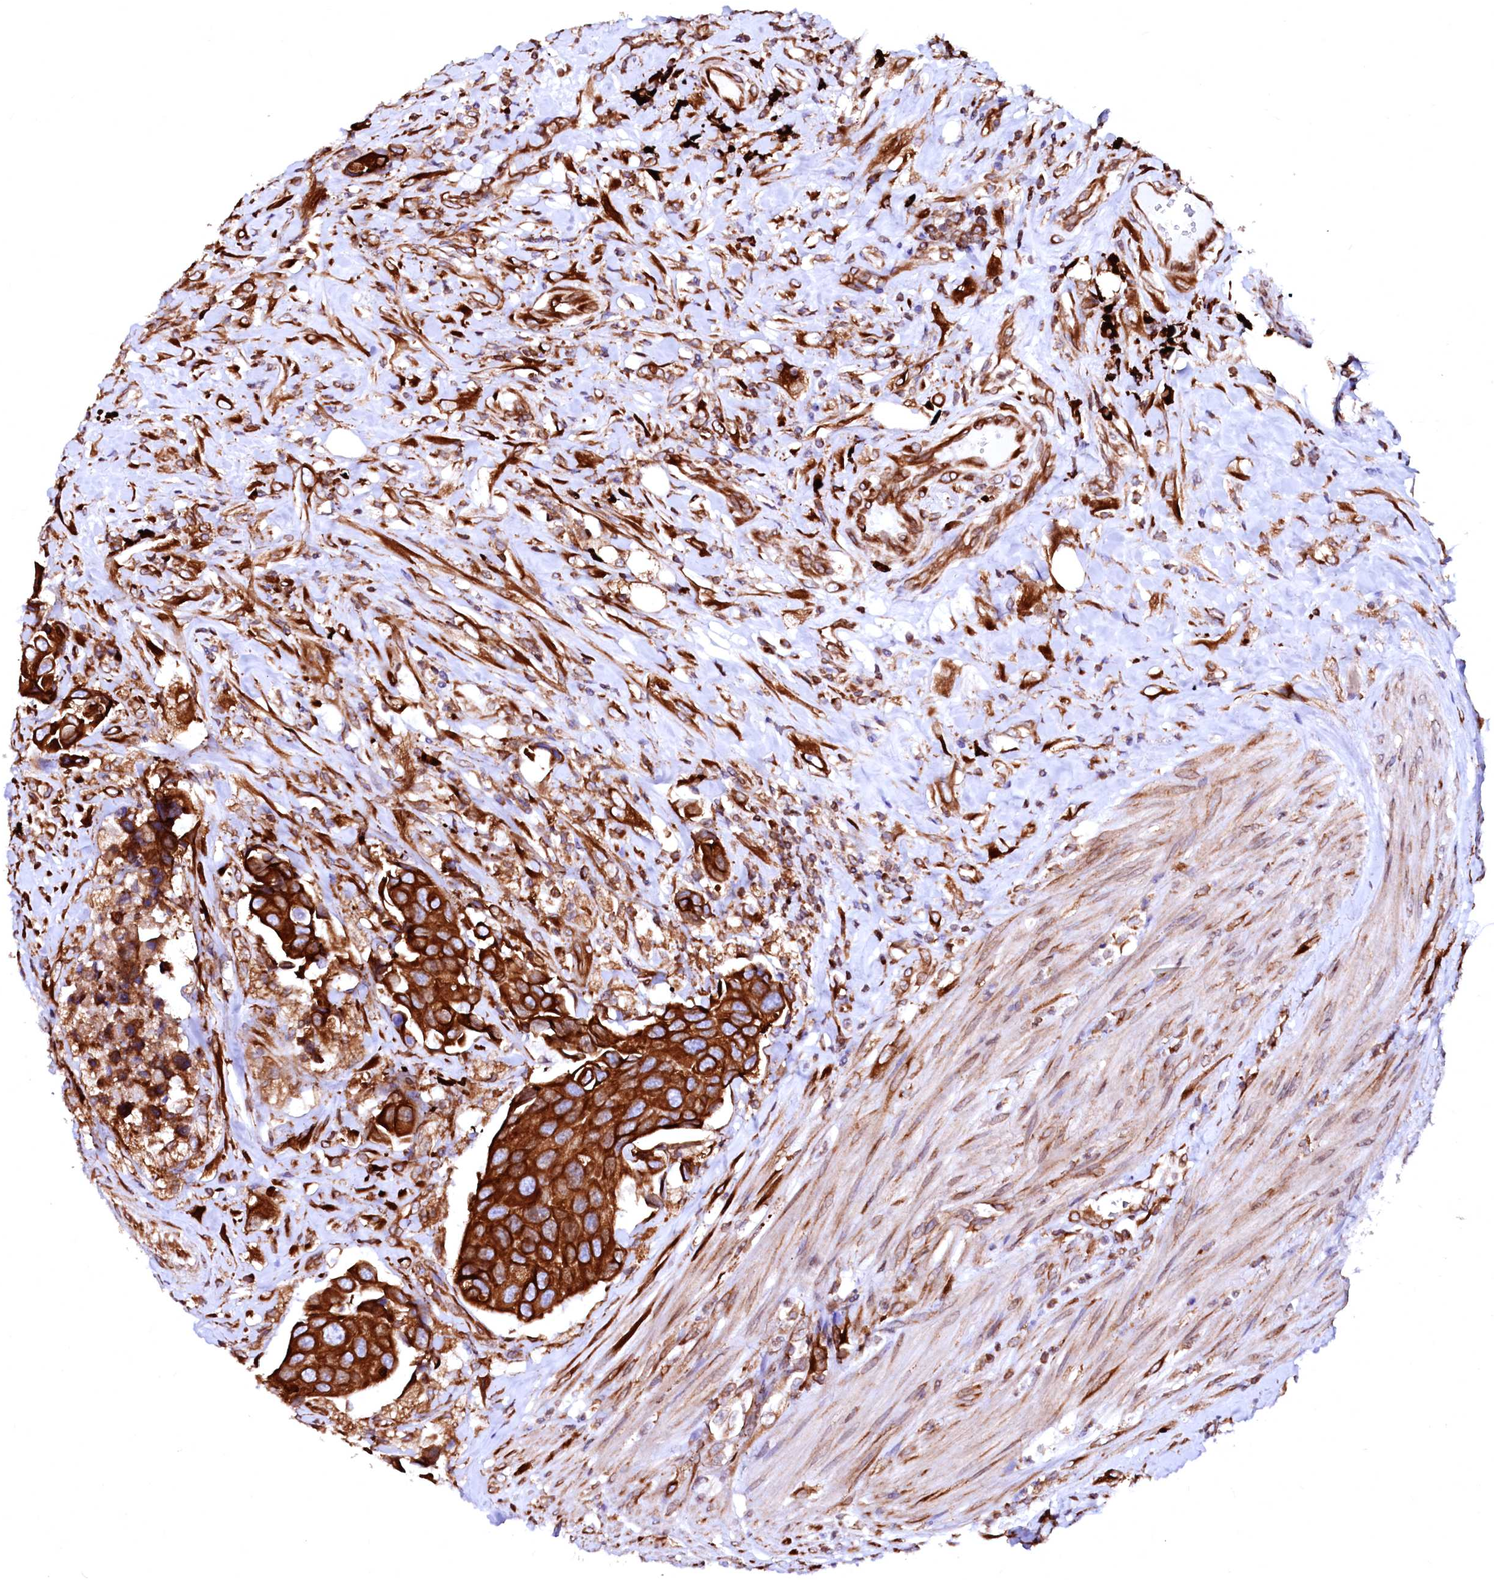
{"staining": {"intensity": "strong", "quantity": ">75%", "location": "cytoplasmic/membranous"}, "tissue": "urothelial cancer", "cell_type": "Tumor cells", "image_type": "cancer", "snomed": [{"axis": "morphology", "description": "Urothelial carcinoma, High grade"}, {"axis": "topography", "description": "Urinary bladder"}], "caption": "Immunohistochemical staining of human urothelial cancer shows strong cytoplasmic/membranous protein staining in about >75% of tumor cells.", "gene": "DERL1", "patient": {"sex": "male", "age": 74}}